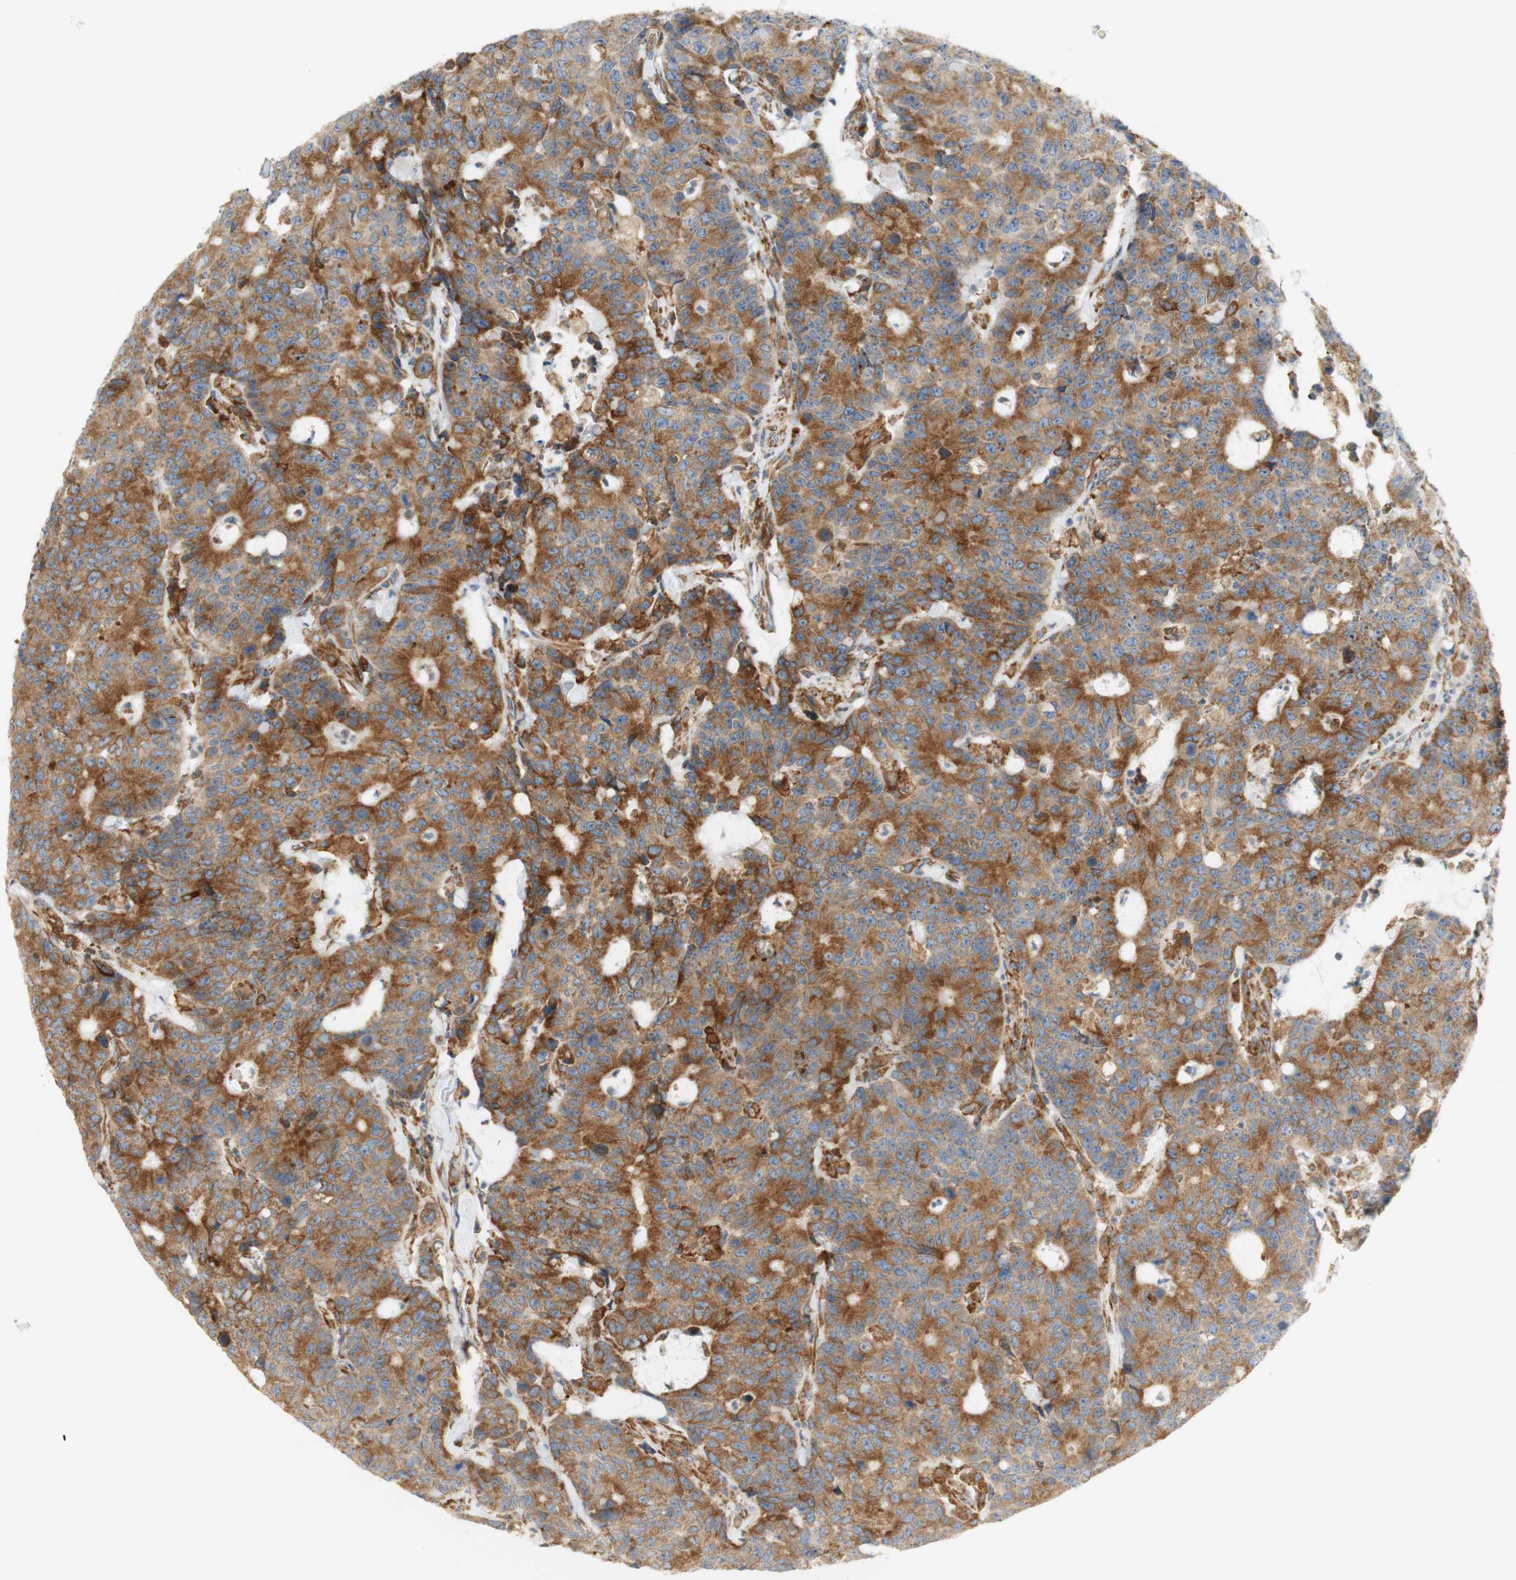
{"staining": {"intensity": "moderate", "quantity": ">75%", "location": "cytoplasmic/membranous"}, "tissue": "colorectal cancer", "cell_type": "Tumor cells", "image_type": "cancer", "snomed": [{"axis": "morphology", "description": "Adenocarcinoma, NOS"}, {"axis": "topography", "description": "Colon"}], "caption": "Immunohistochemical staining of human colorectal adenocarcinoma shows moderate cytoplasmic/membranous protein staining in about >75% of tumor cells. The staining is performed using DAB (3,3'-diaminobenzidine) brown chromogen to label protein expression. The nuclei are counter-stained blue using hematoxylin.", "gene": "MANF", "patient": {"sex": "female", "age": 86}}